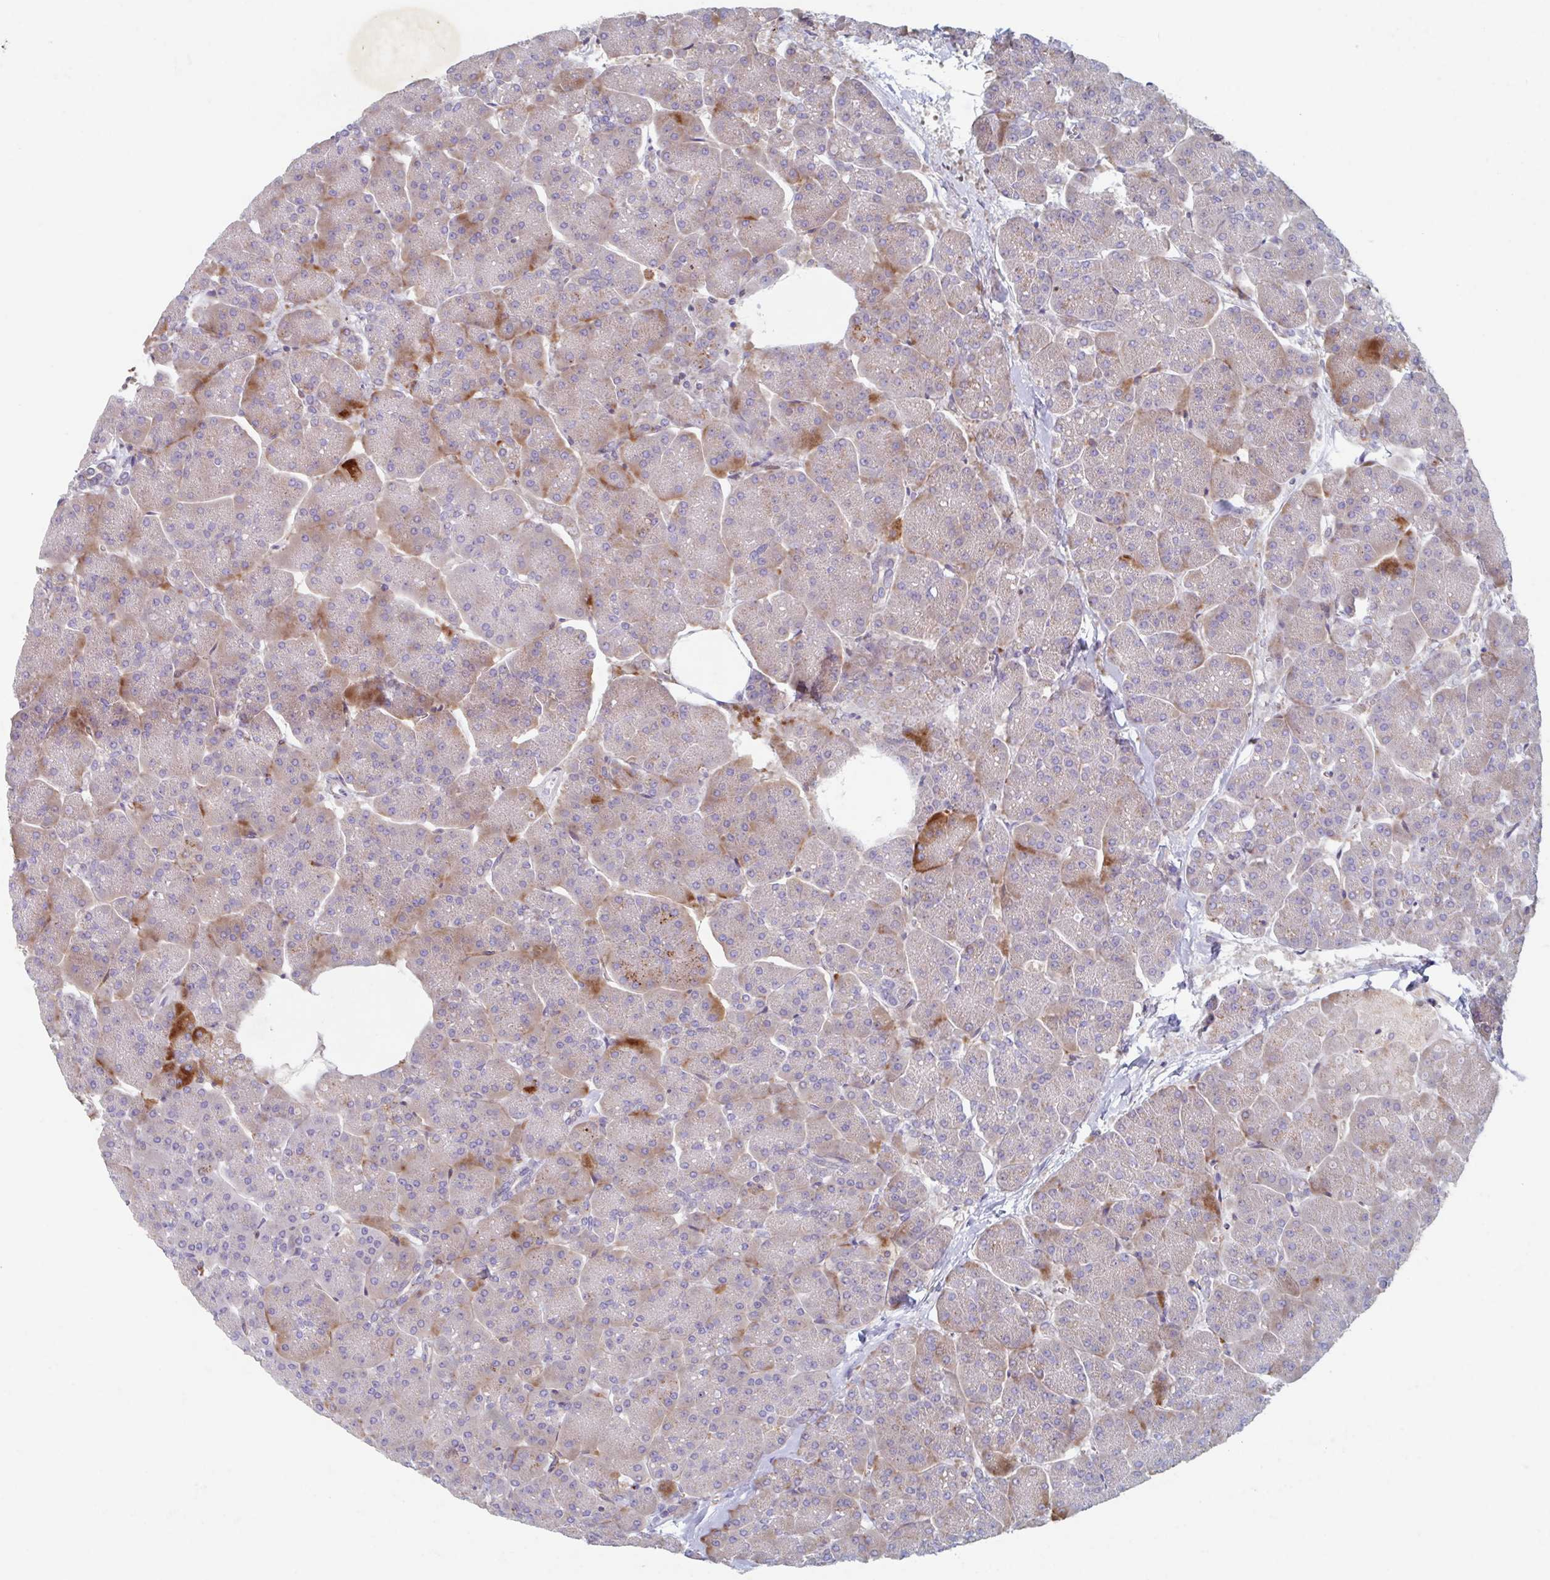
{"staining": {"intensity": "moderate", "quantity": ">75%", "location": "cytoplasmic/membranous"}, "tissue": "pancreas", "cell_type": "Exocrine glandular cells", "image_type": "normal", "snomed": [{"axis": "morphology", "description": "Normal tissue, NOS"}, {"axis": "topography", "description": "Pancreas"}, {"axis": "topography", "description": "Peripheral nerve tissue"}], "caption": "Immunohistochemistry of benign human pancreas displays medium levels of moderate cytoplasmic/membranous positivity in about >75% of exocrine glandular cells.", "gene": "MANBA", "patient": {"sex": "male", "age": 54}}